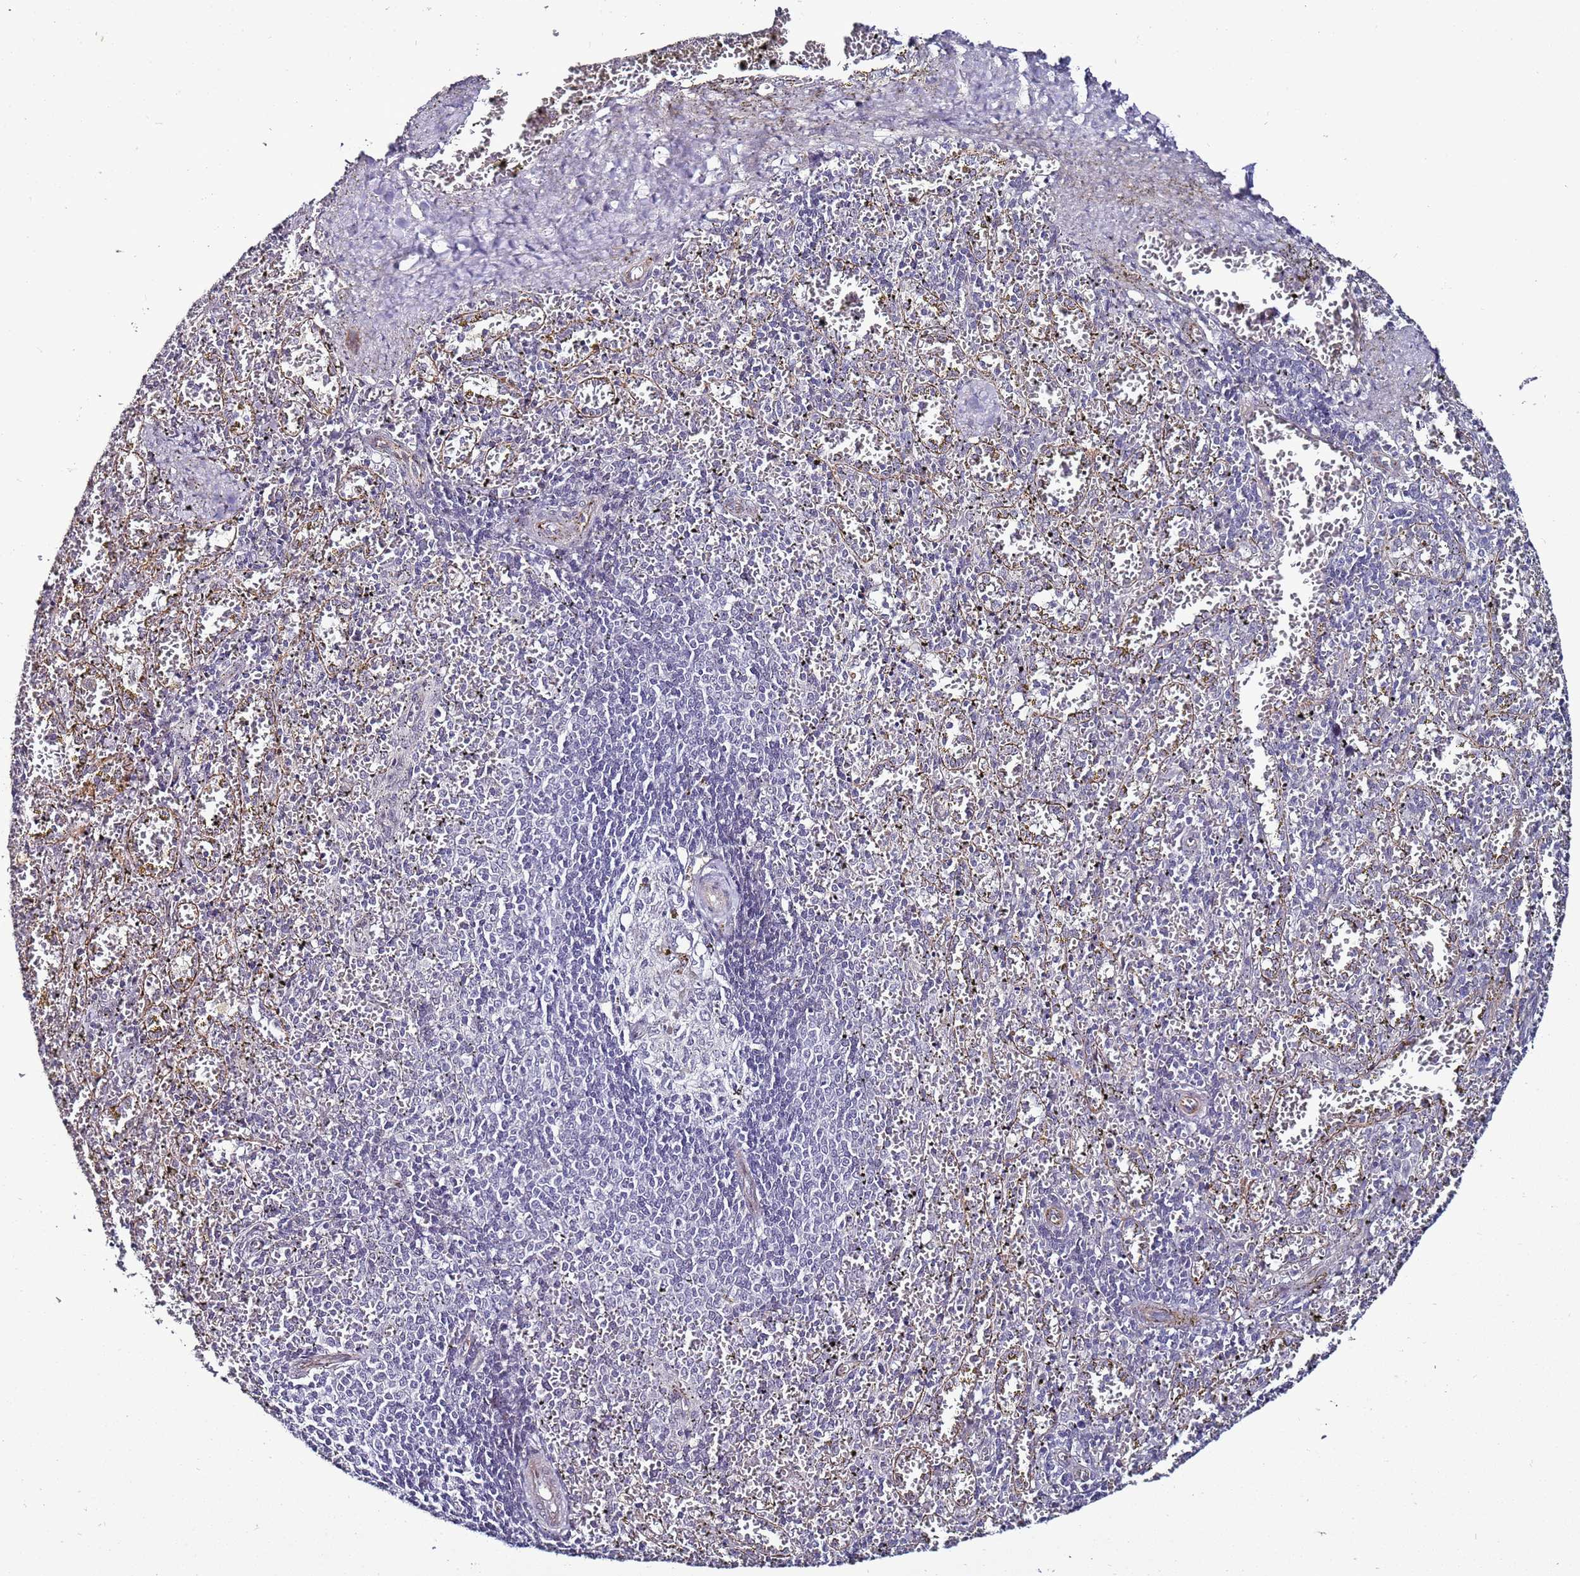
{"staining": {"intensity": "negative", "quantity": "none", "location": "none"}, "tissue": "spleen", "cell_type": "Cells in red pulp", "image_type": "normal", "snomed": [{"axis": "morphology", "description": "Normal tissue, NOS"}, {"axis": "topography", "description": "Spleen"}], "caption": "The photomicrograph demonstrates no significant staining in cells in red pulp of spleen.", "gene": "PSMA7", "patient": {"sex": "male", "age": 11}}